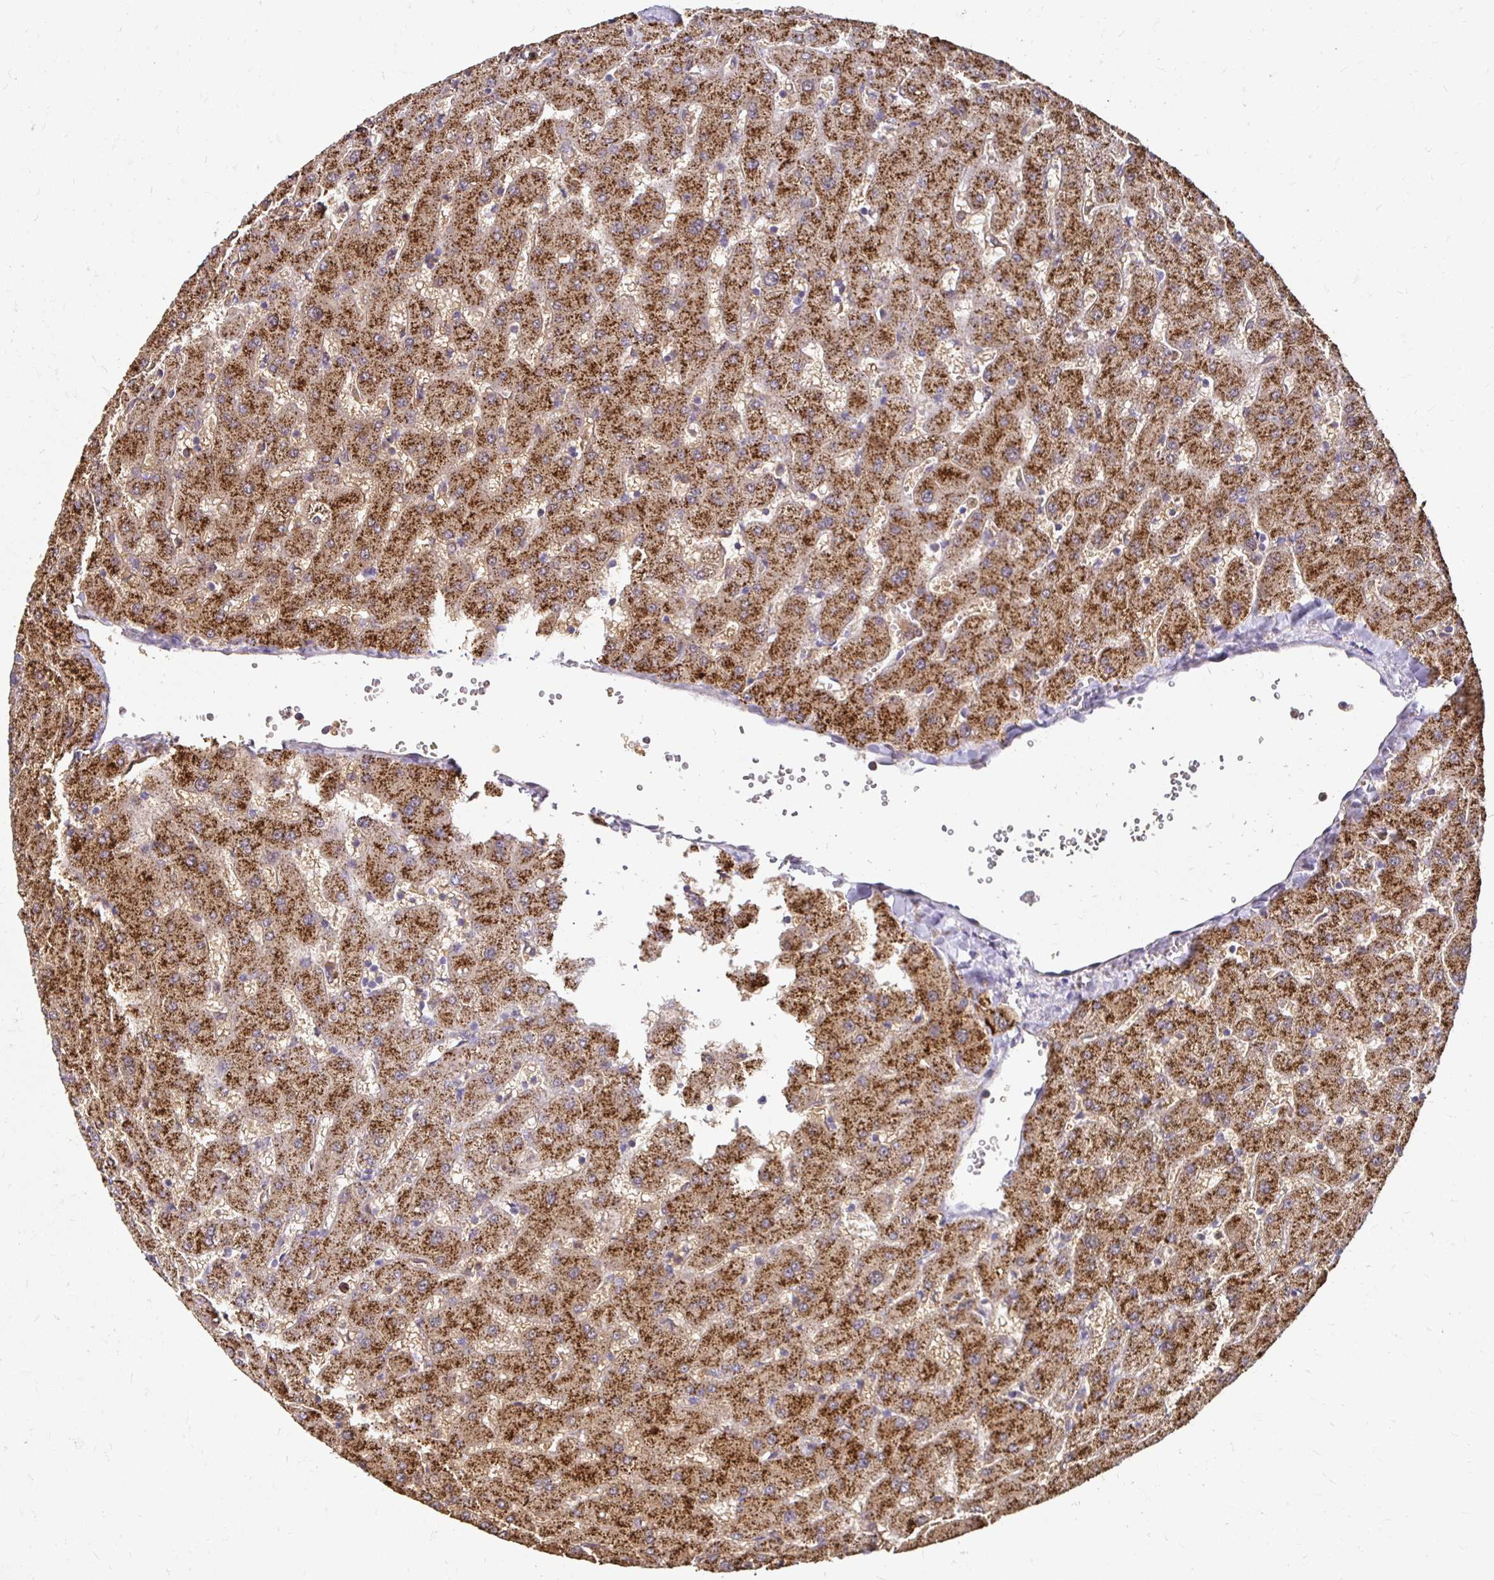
{"staining": {"intensity": "moderate", "quantity": ">75%", "location": "cytoplasmic/membranous"}, "tissue": "liver", "cell_type": "Cholangiocytes", "image_type": "normal", "snomed": [{"axis": "morphology", "description": "Normal tissue, NOS"}, {"axis": "topography", "description": "Liver"}], "caption": "Immunohistochemical staining of normal human liver demonstrates medium levels of moderate cytoplasmic/membranous expression in about >75% of cholangiocytes. (IHC, brightfield microscopy, high magnification).", "gene": "GK2", "patient": {"sex": "female", "age": 63}}